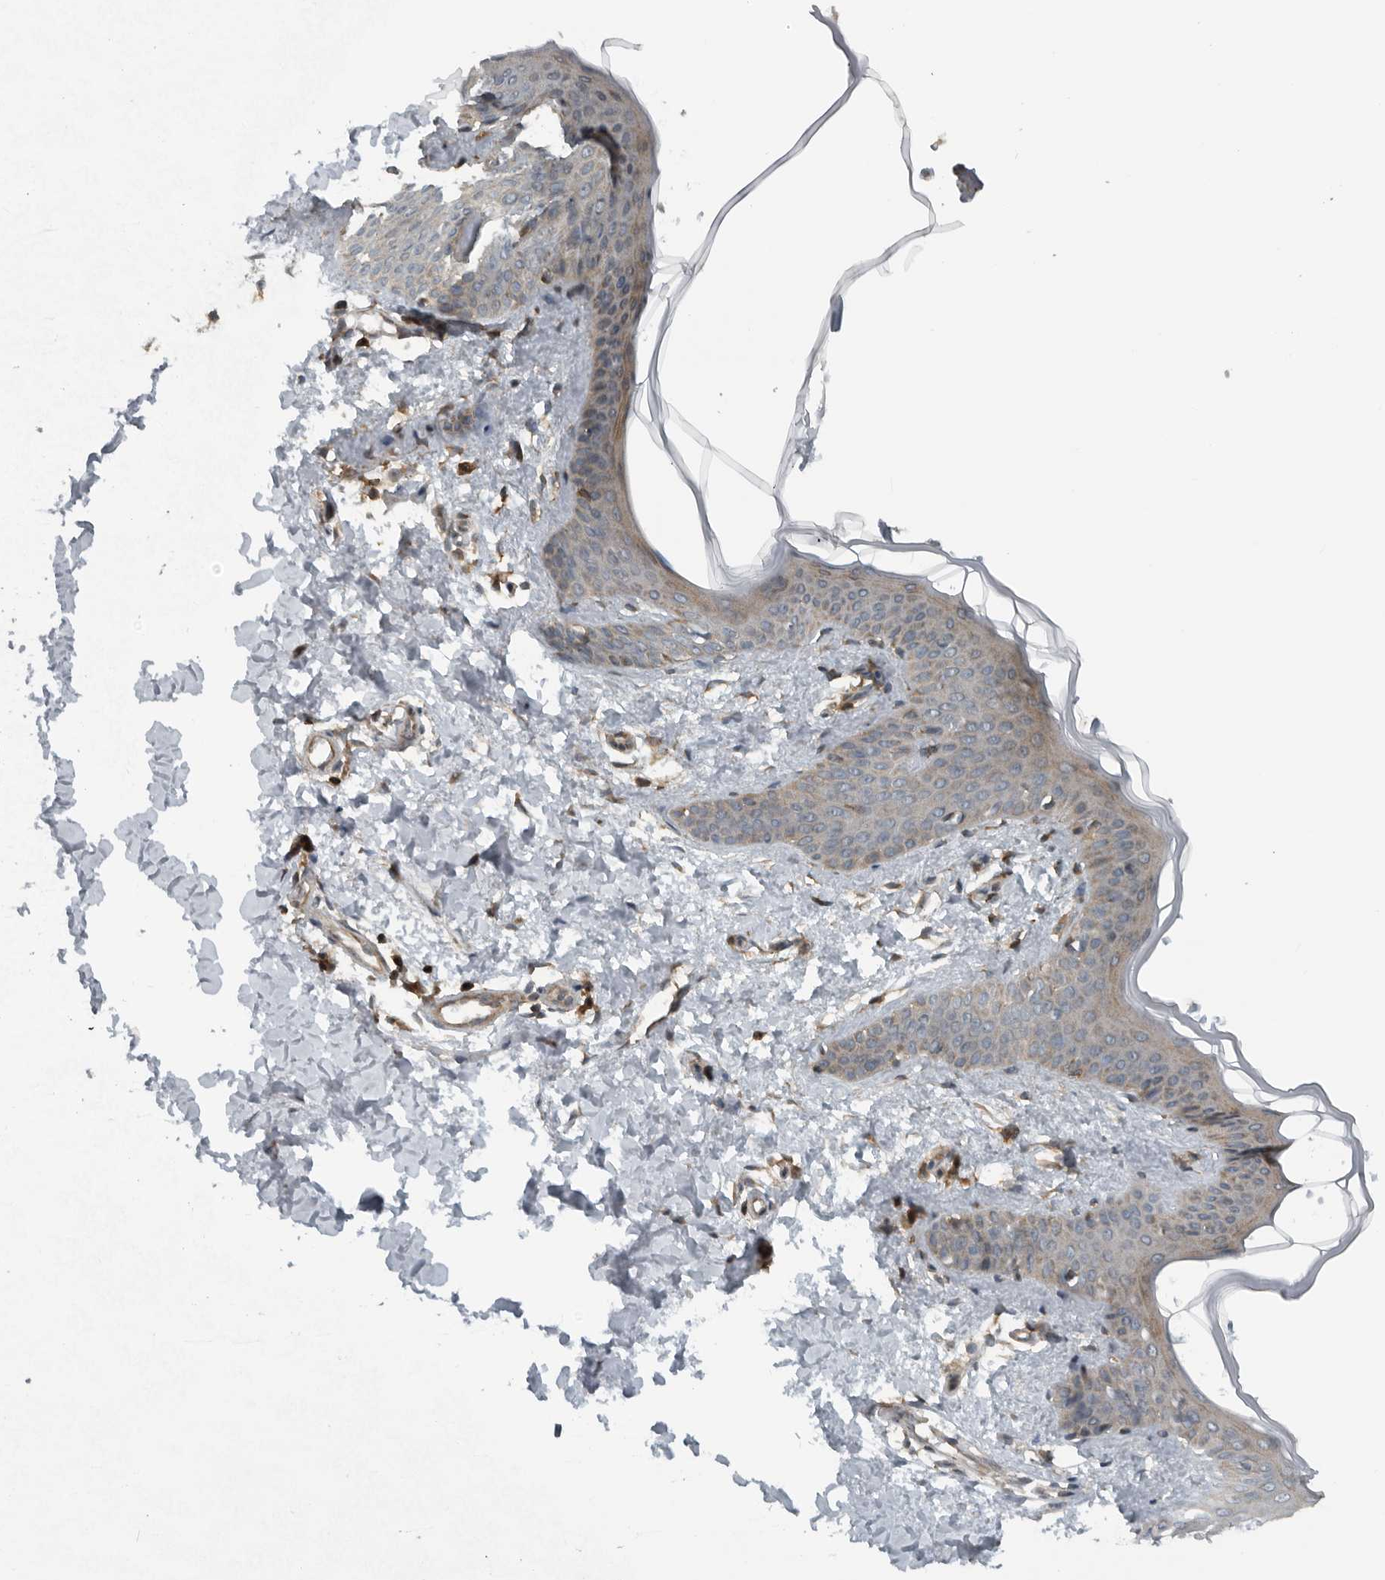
{"staining": {"intensity": "strong", "quantity": ">75%", "location": "cytoplasmic/membranous"}, "tissue": "skin", "cell_type": "Fibroblasts", "image_type": "normal", "snomed": [{"axis": "morphology", "description": "Normal tissue, NOS"}, {"axis": "topography", "description": "Skin"}], "caption": "Immunohistochemistry image of normal skin stained for a protein (brown), which reveals high levels of strong cytoplasmic/membranous expression in about >75% of fibroblasts.", "gene": "AMFR", "patient": {"sex": "female", "age": 17}}